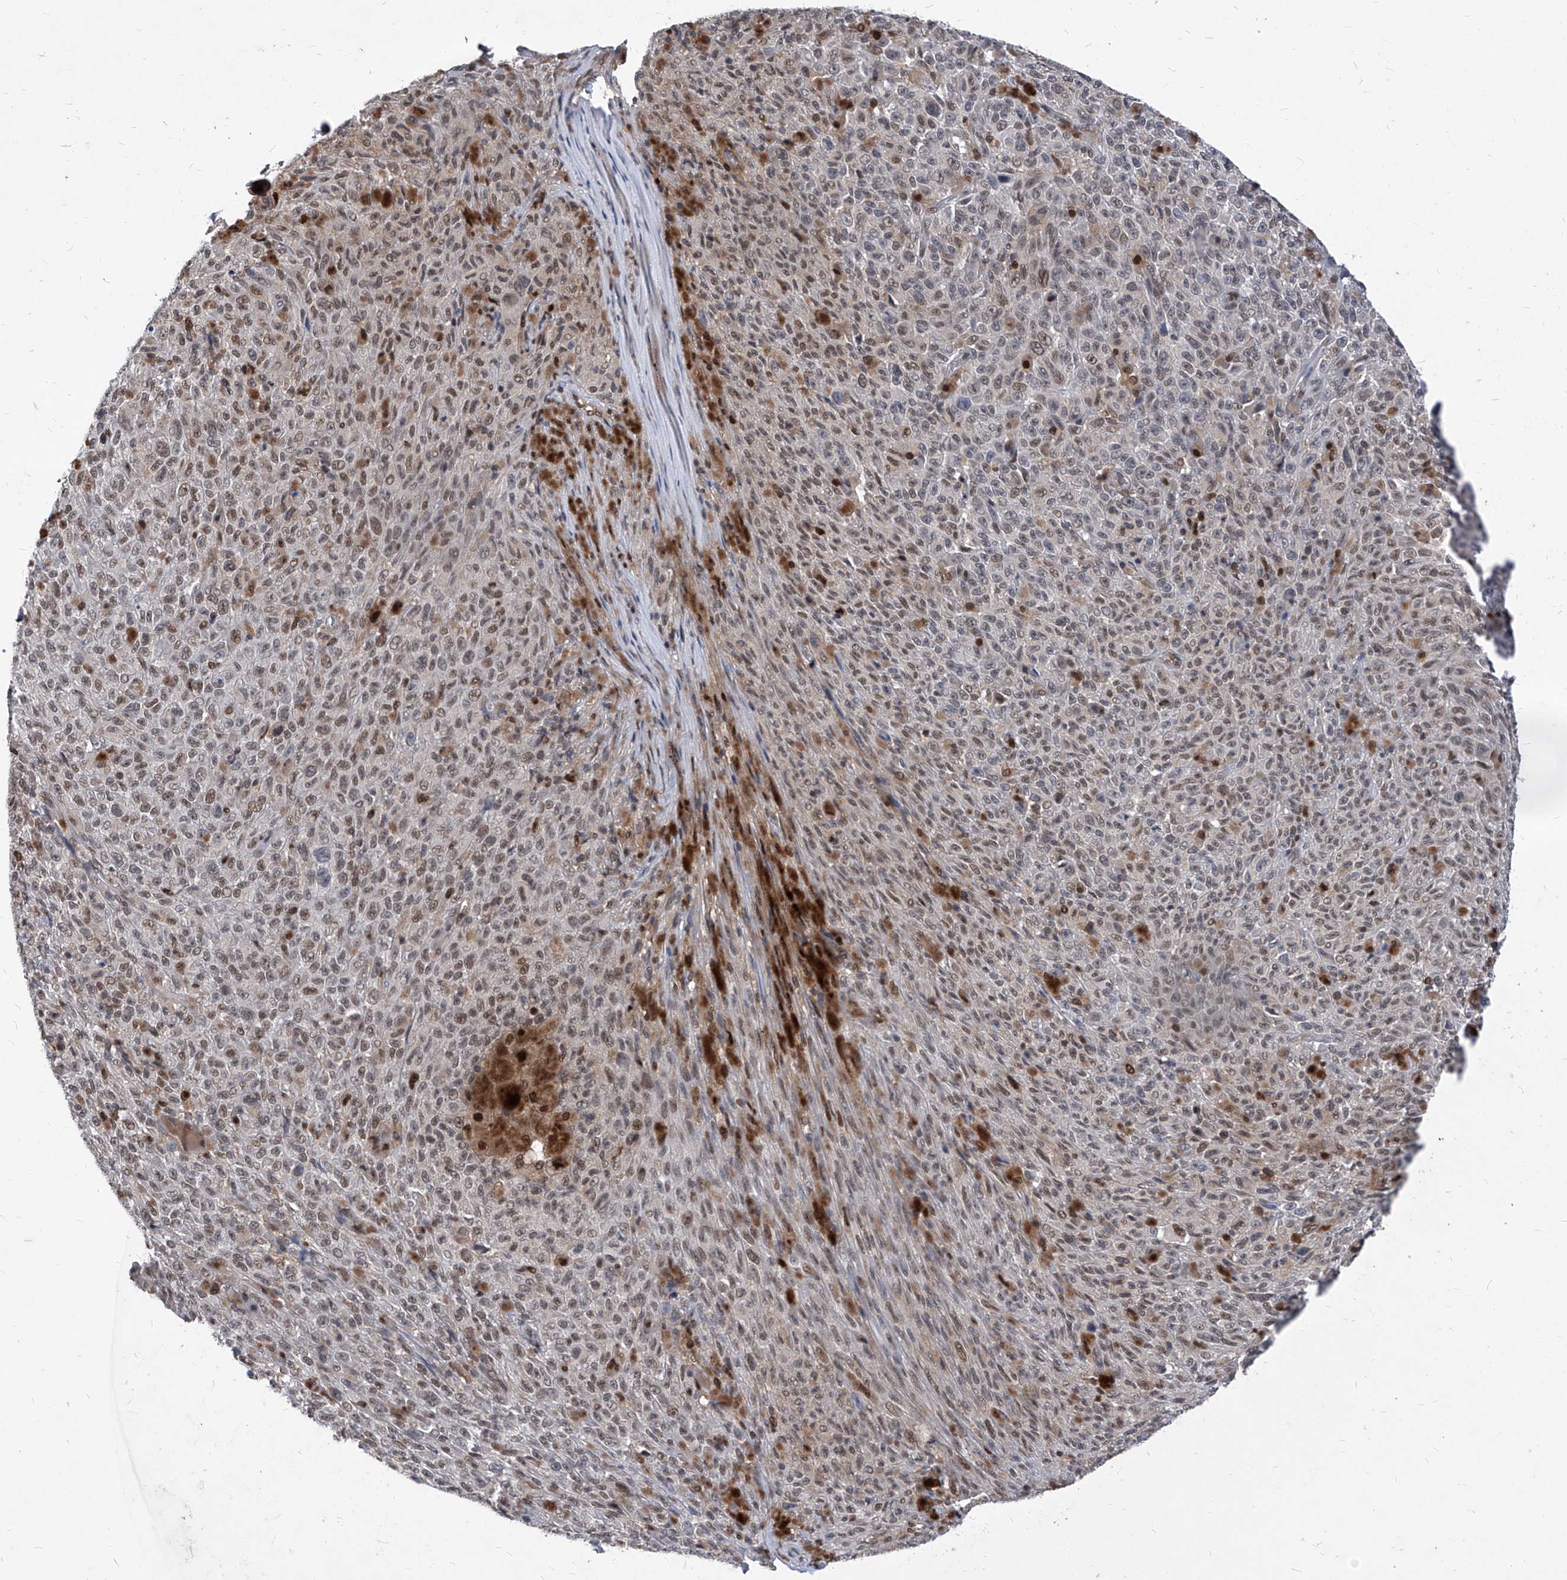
{"staining": {"intensity": "weak", "quantity": ">75%", "location": "nuclear"}, "tissue": "melanoma", "cell_type": "Tumor cells", "image_type": "cancer", "snomed": [{"axis": "morphology", "description": "Malignant melanoma, NOS"}, {"axis": "topography", "description": "Skin"}], "caption": "Melanoma was stained to show a protein in brown. There is low levels of weak nuclear positivity in approximately >75% of tumor cells.", "gene": "KPNB1", "patient": {"sex": "female", "age": 82}}